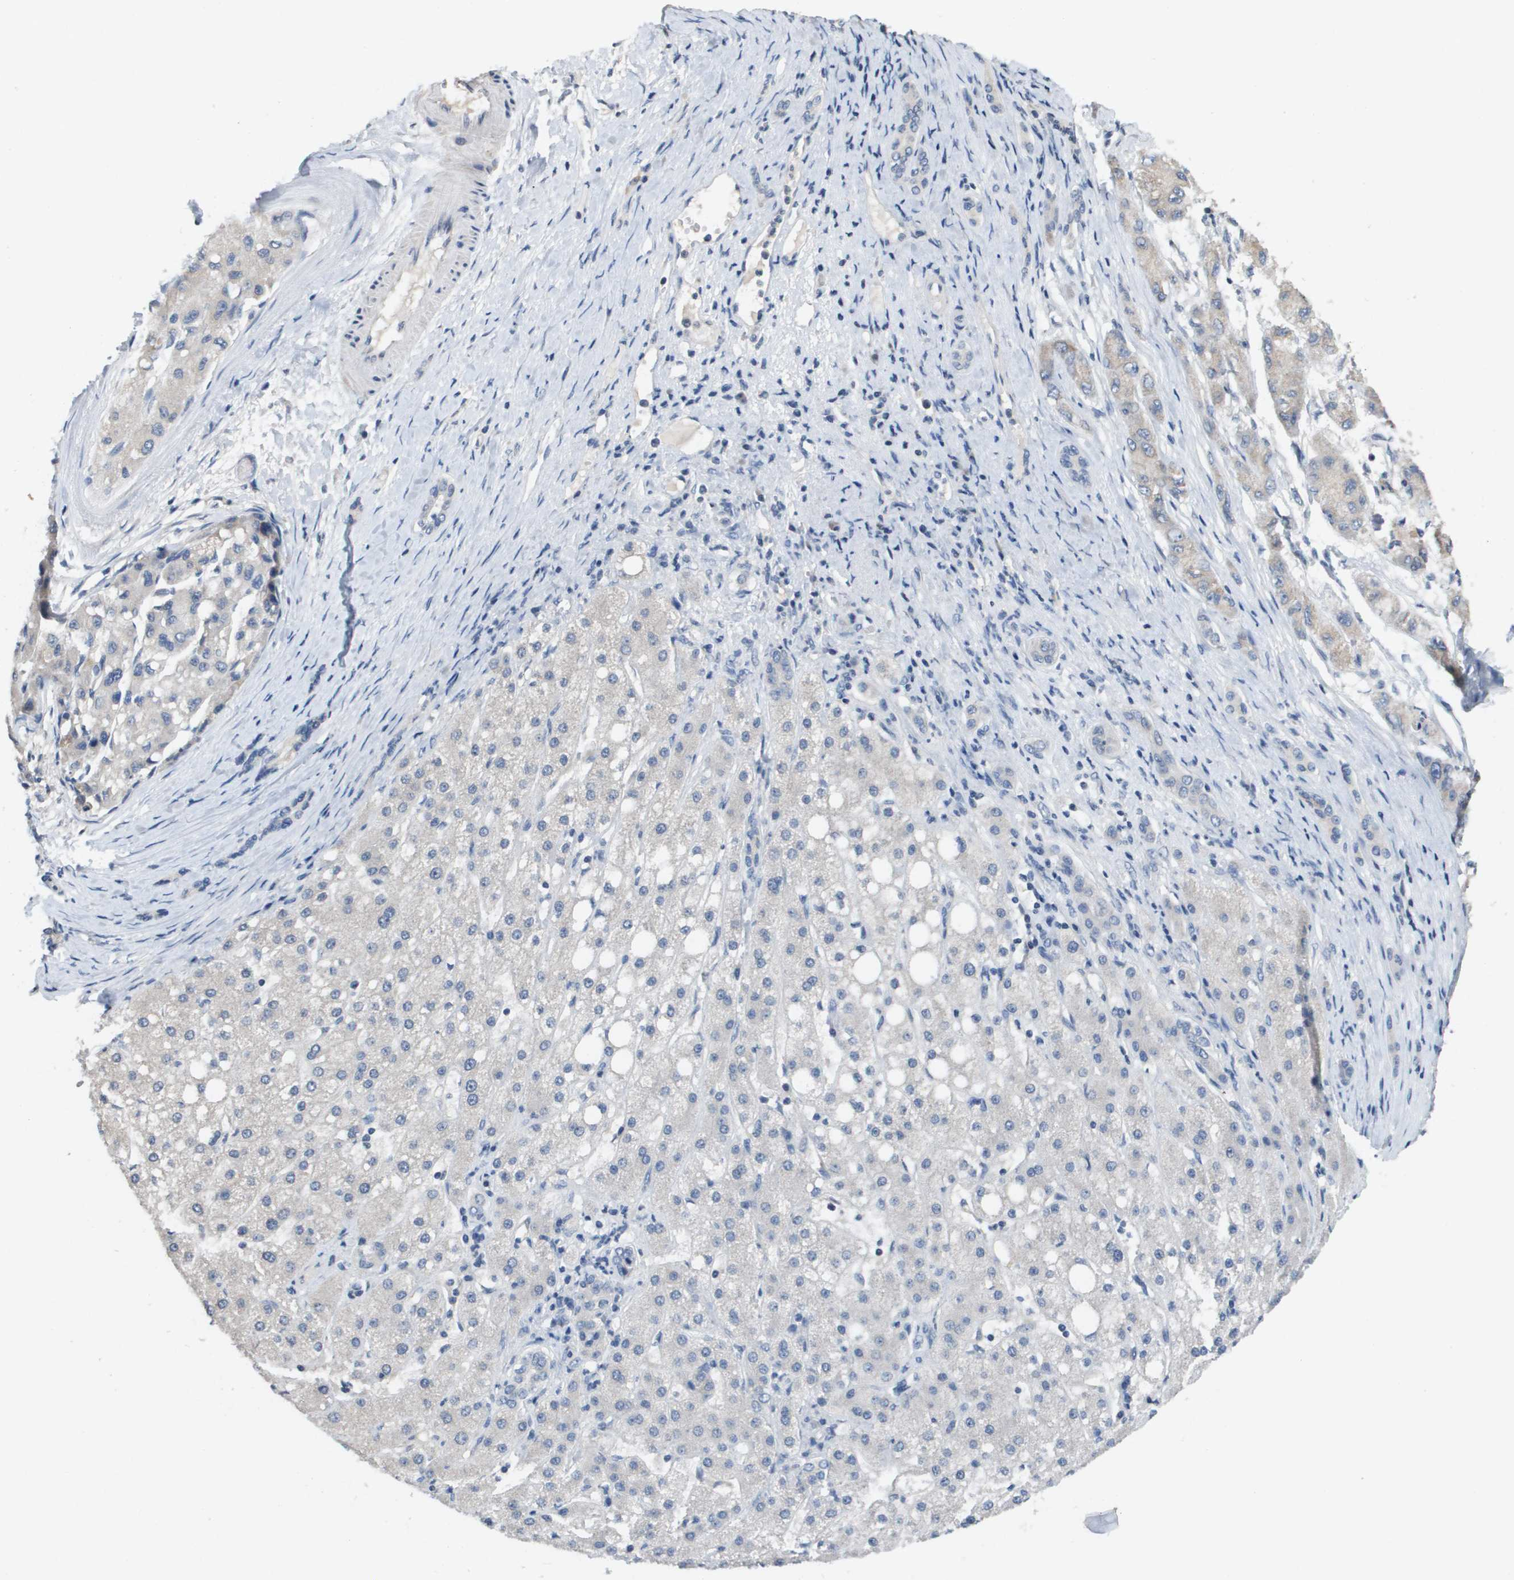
{"staining": {"intensity": "weak", "quantity": "<25%", "location": "cytoplasmic/membranous"}, "tissue": "liver cancer", "cell_type": "Tumor cells", "image_type": "cancer", "snomed": [{"axis": "morphology", "description": "Carcinoma, Hepatocellular, NOS"}, {"axis": "topography", "description": "Liver"}], "caption": "DAB (3,3'-diaminobenzidine) immunohistochemical staining of liver cancer (hepatocellular carcinoma) shows no significant staining in tumor cells.", "gene": "CAPN11", "patient": {"sex": "male", "age": 80}}